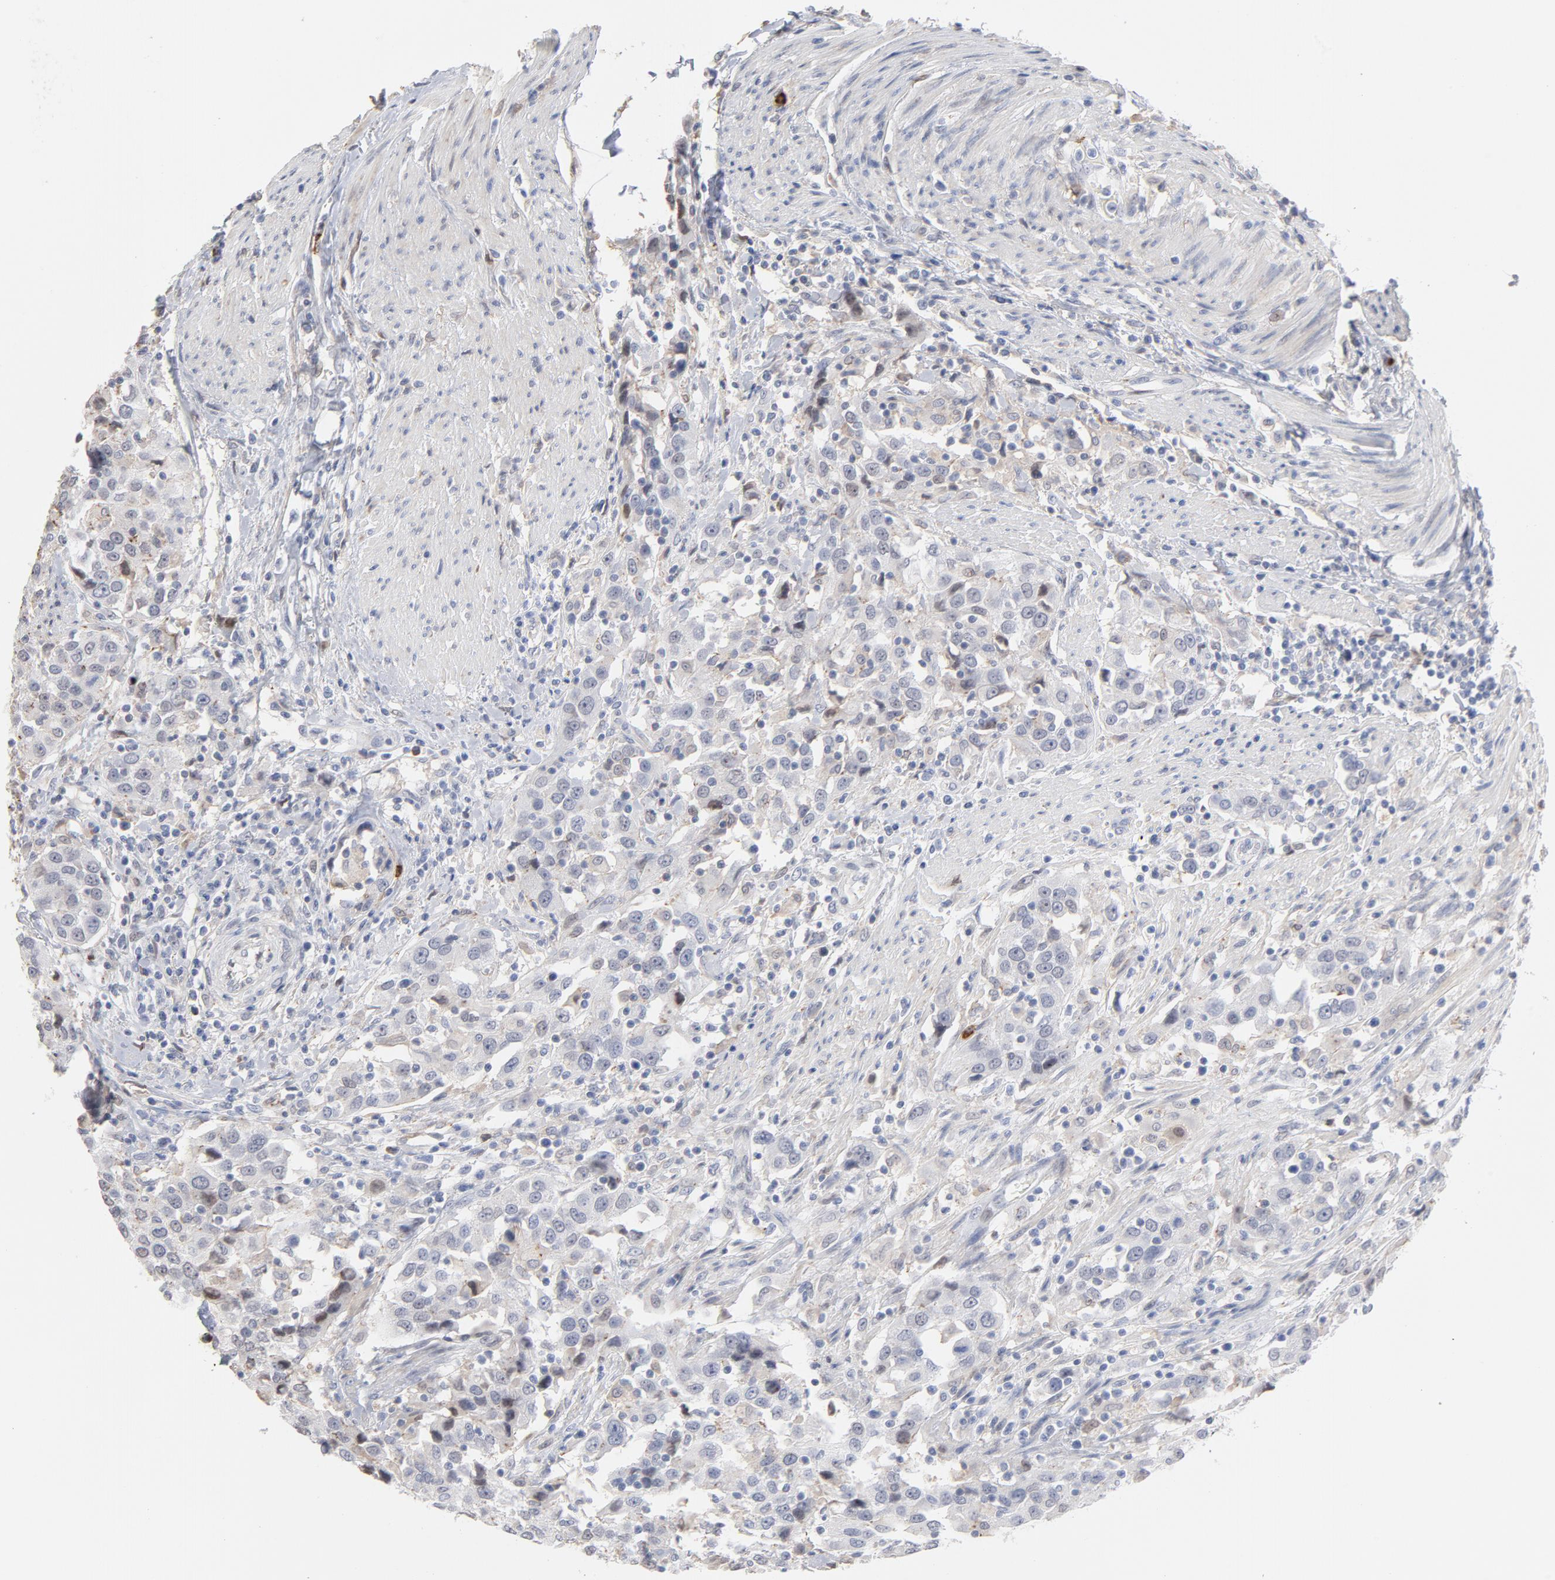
{"staining": {"intensity": "weak", "quantity": "25%-75%", "location": "cytoplasmic/membranous"}, "tissue": "urothelial cancer", "cell_type": "Tumor cells", "image_type": "cancer", "snomed": [{"axis": "morphology", "description": "Urothelial carcinoma, High grade"}, {"axis": "topography", "description": "Urinary bladder"}], "caption": "A histopathology image of human high-grade urothelial carcinoma stained for a protein exhibits weak cytoplasmic/membranous brown staining in tumor cells.", "gene": "PNMA1", "patient": {"sex": "female", "age": 80}}